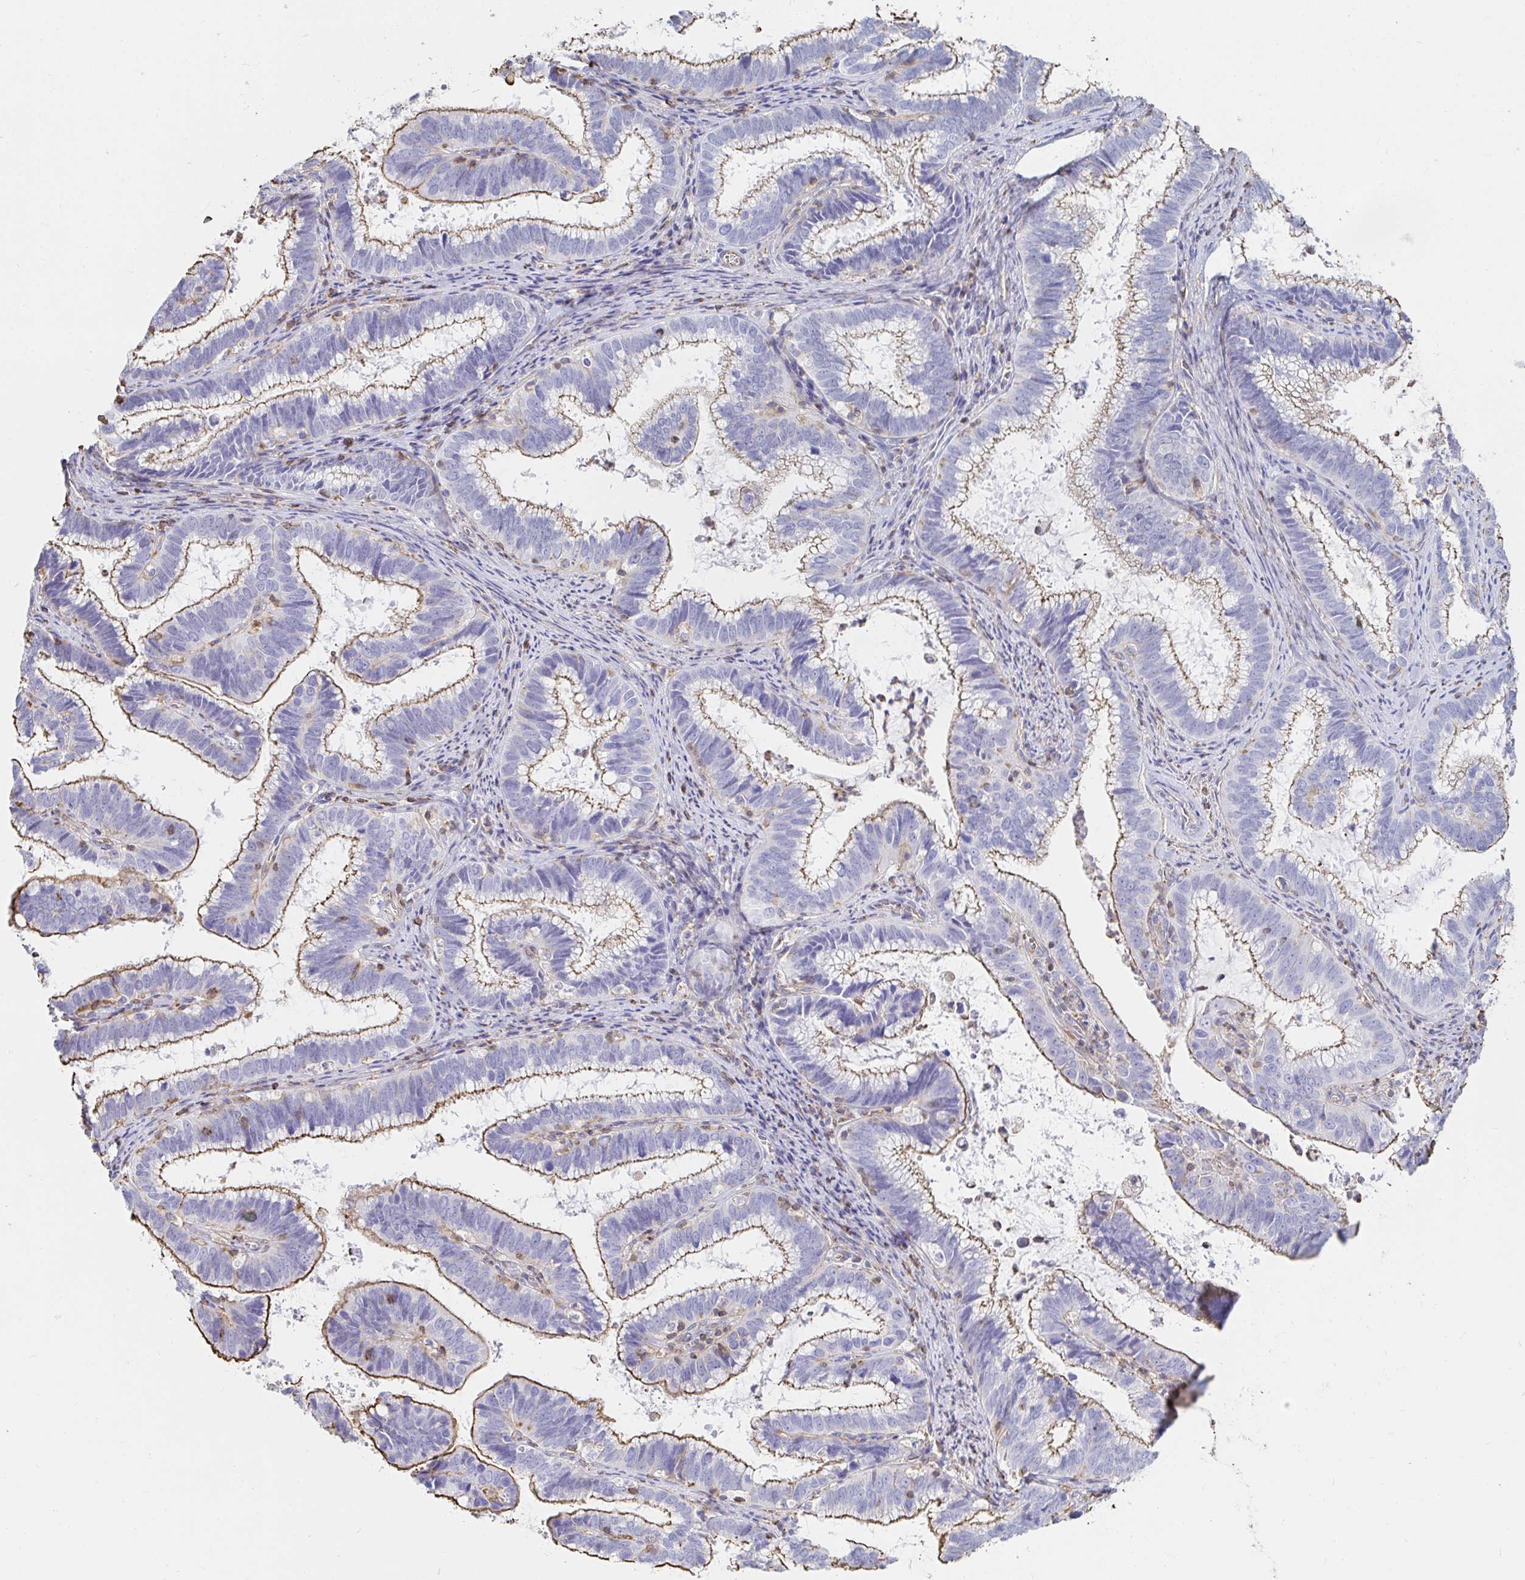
{"staining": {"intensity": "moderate", "quantity": "25%-75%", "location": "cytoplasmic/membranous"}, "tissue": "cervical cancer", "cell_type": "Tumor cells", "image_type": "cancer", "snomed": [{"axis": "morphology", "description": "Adenocarcinoma, NOS"}, {"axis": "topography", "description": "Cervix"}], "caption": "Immunohistochemistry image of neoplastic tissue: cervical adenocarcinoma stained using IHC reveals medium levels of moderate protein expression localized specifically in the cytoplasmic/membranous of tumor cells, appearing as a cytoplasmic/membranous brown color.", "gene": "PTPN14", "patient": {"sex": "female", "age": 61}}